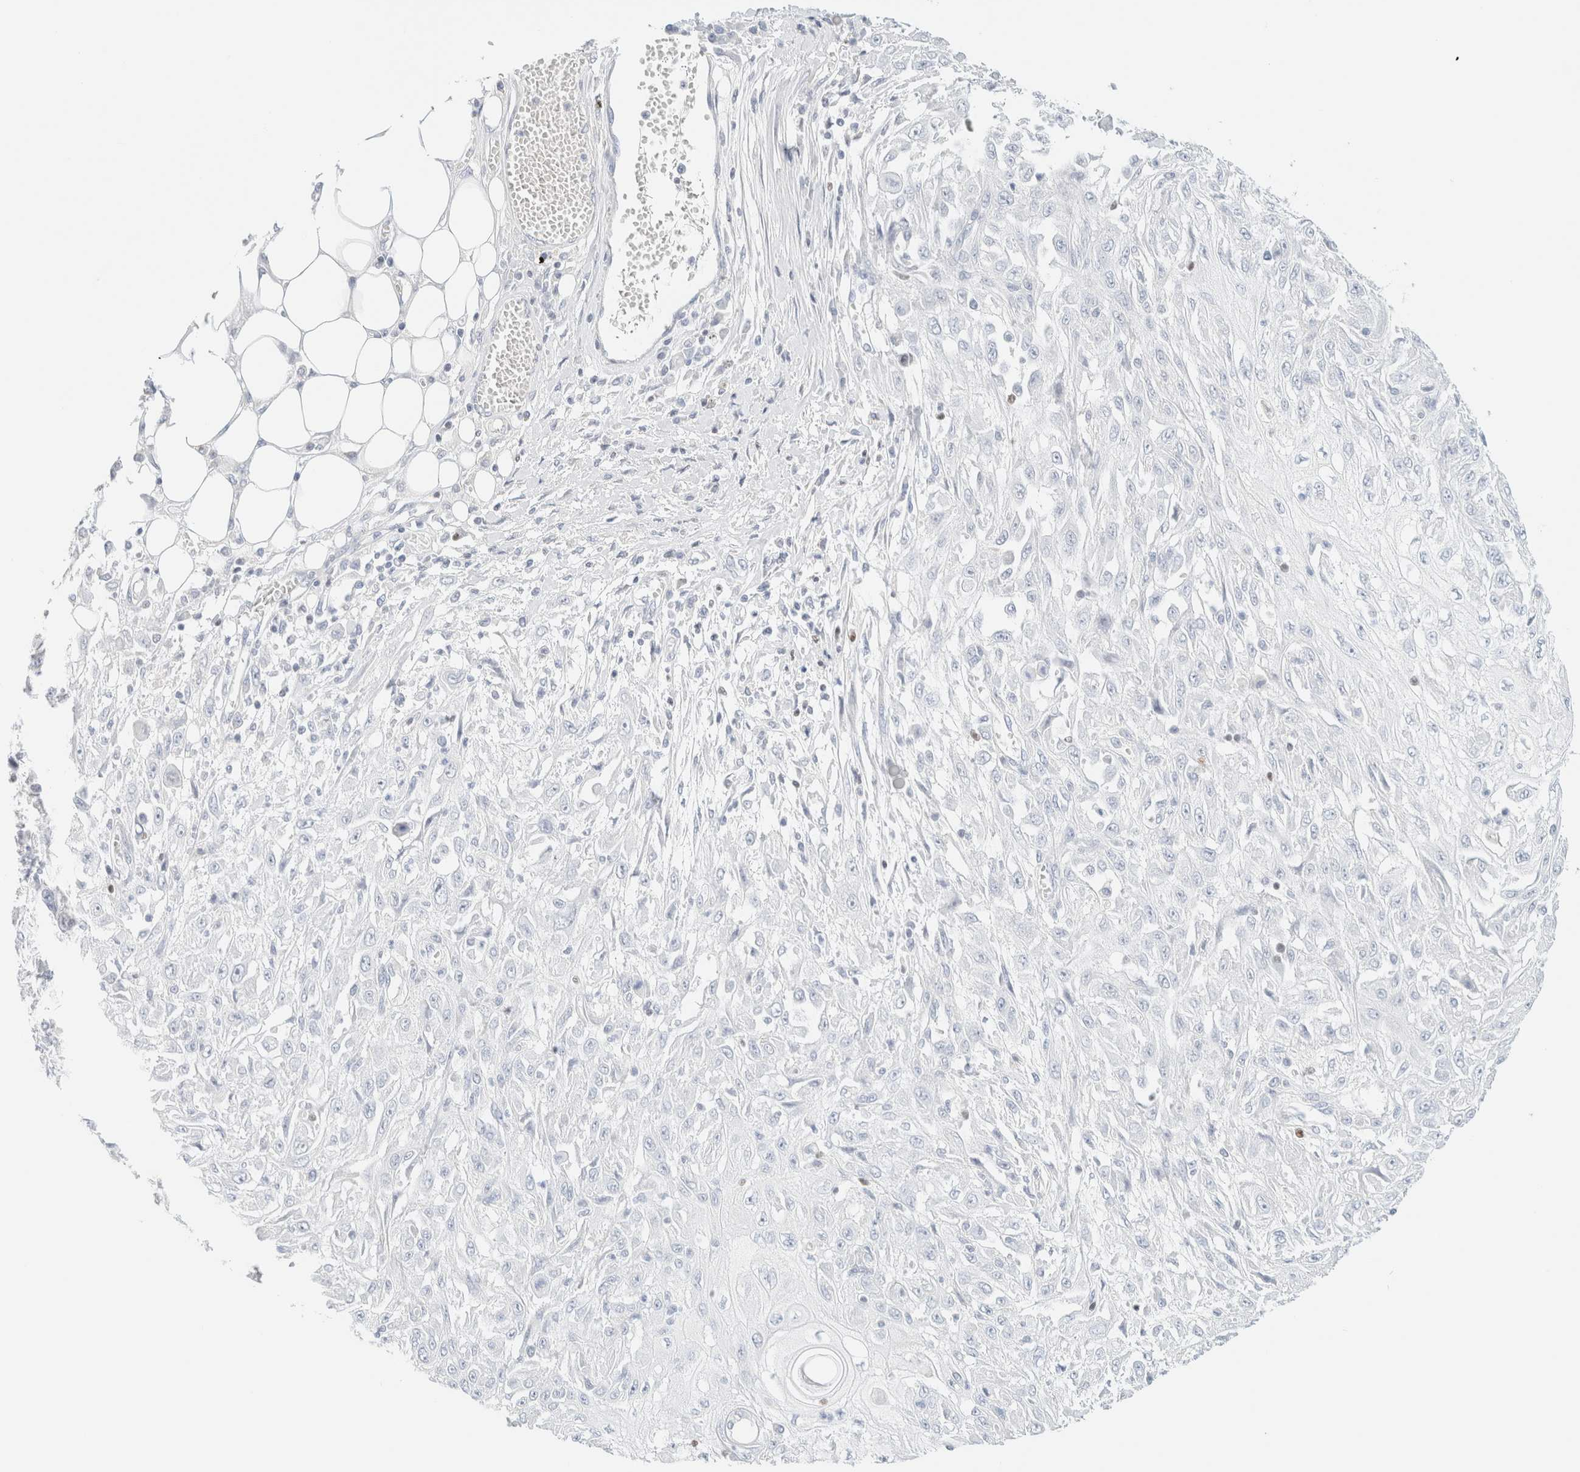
{"staining": {"intensity": "negative", "quantity": "none", "location": "none"}, "tissue": "skin cancer", "cell_type": "Tumor cells", "image_type": "cancer", "snomed": [{"axis": "morphology", "description": "Squamous cell carcinoma, NOS"}, {"axis": "morphology", "description": "Squamous cell carcinoma, metastatic, NOS"}, {"axis": "topography", "description": "Skin"}, {"axis": "topography", "description": "Lymph node"}], "caption": "DAB (3,3'-diaminobenzidine) immunohistochemical staining of skin squamous cell carcinoma demonstrates no significant positivity in tumor cells.", "gene": "IKZF3", "patient": {"sex": "male", "age": 75}}